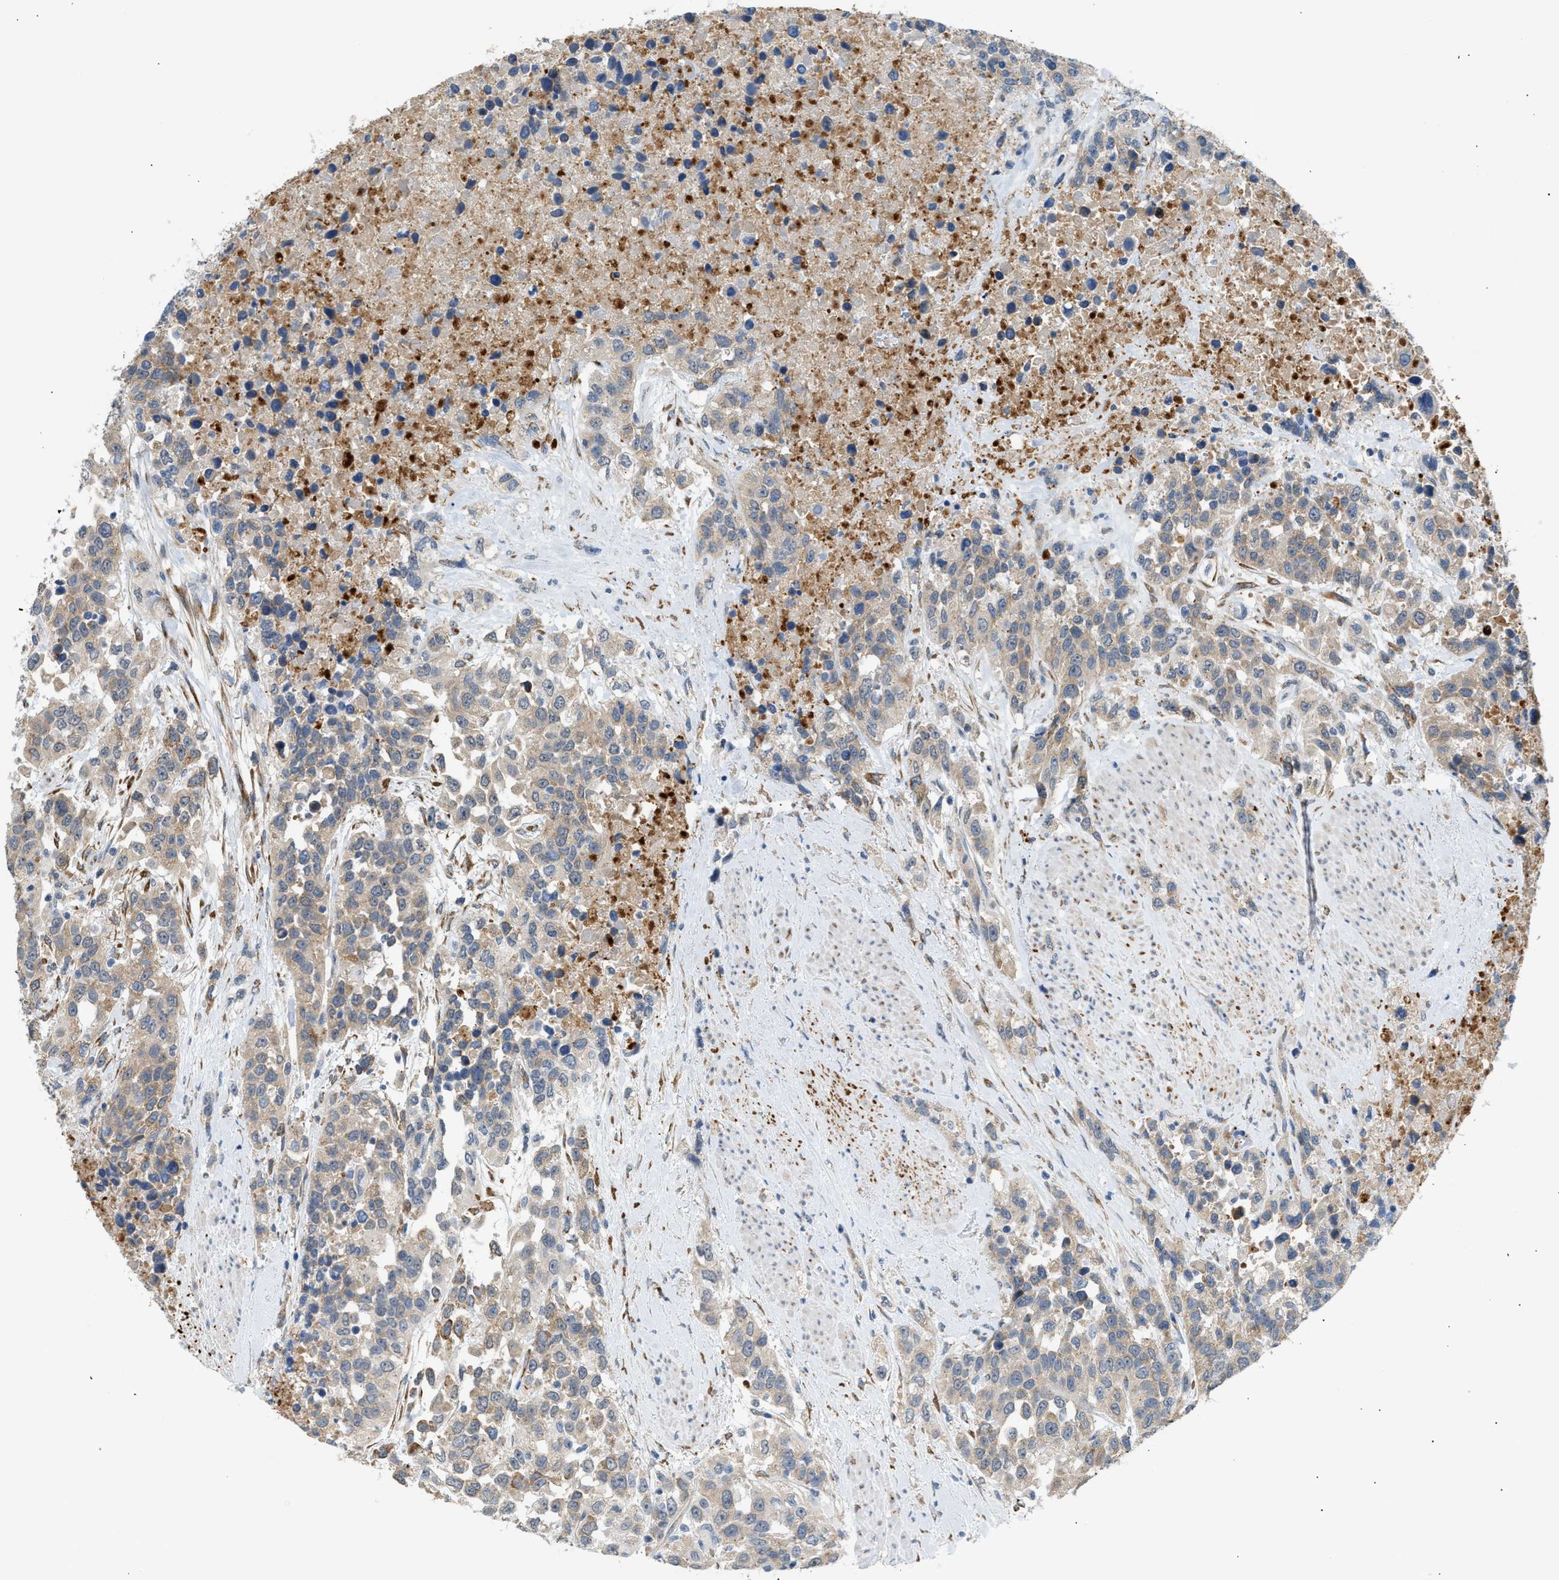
{"staining": {"intensity": "moderate", "quantity": ">75%", "location": "cytoplasmic/membranous"}, "tissue": "urothelial cancer", "cell_type": "Tumor cells", "image_type": "cancer", "snomed": [{"axis": "morphology", "description": "Urothelial carcinoma, High grade"}, {"axis": "topography", "description": "Urinary bladder"}], "caption": "IHC photomicrograph of human urothelial cancer stained for a protein (brown), which demonstrates medium levels of moderate cytoplasmic/membranous expression in about >75% of tumor cells.", "gene": "KCNC2", "patient": {"sex": "female", "age": 80}}